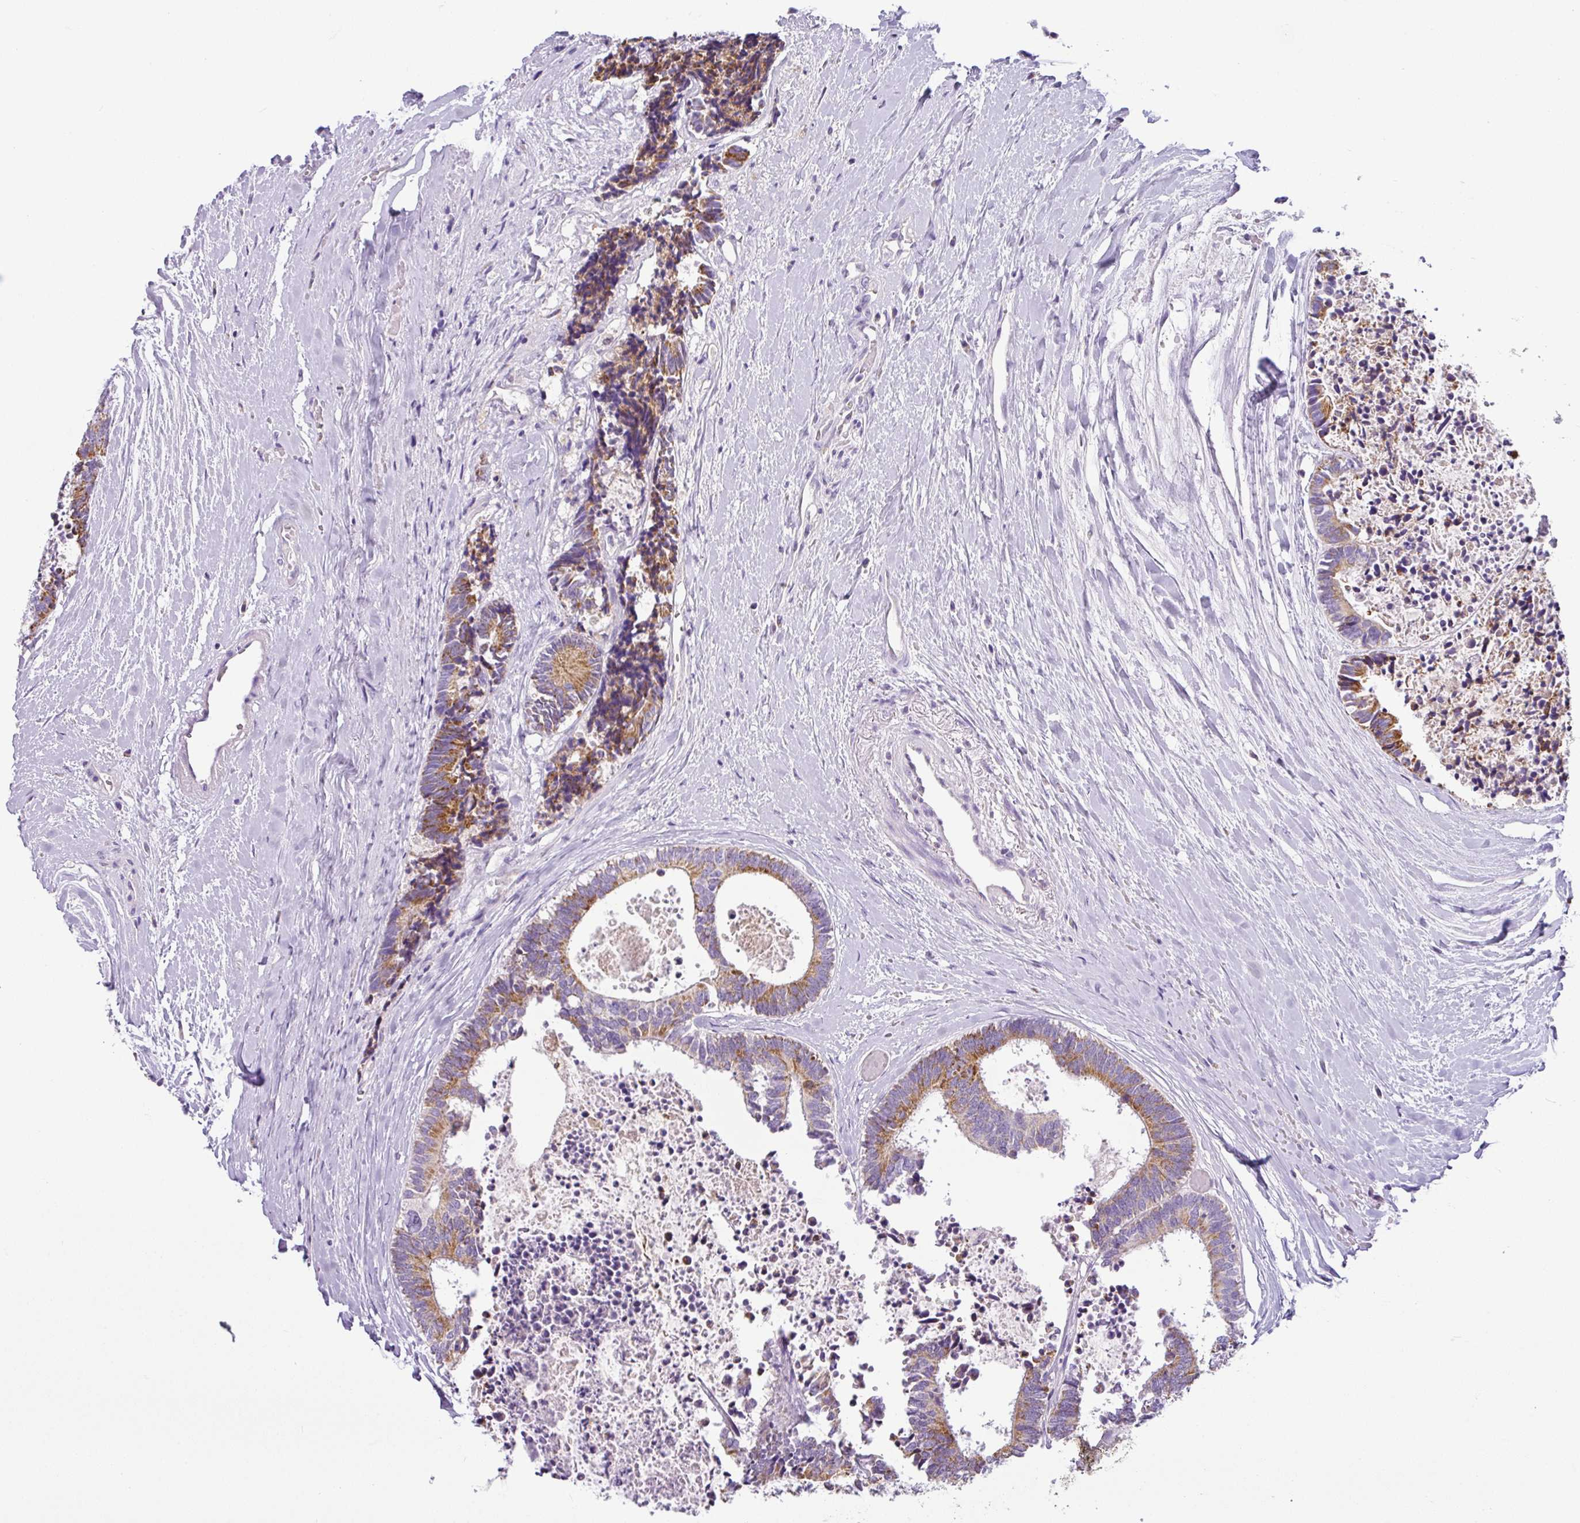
{"staining": {"intensity": "moderate", "quantity": ">75%", "location": "cytoplasmic/membranous"}, "tissue": "colorectal cancer", "cell_type": "Tumor cells", "image_type": "cancer", "snomed": [{"axis": "morphology", "description": "Adenocarcinoma, NOS"}, {"axis": "topography", "description": "Colon"}, {"axis": "topography", "description": "Rectum"}], "caption": "A high-resolution photomicrograph shows immunohistochemistry (IHC) staining of colorectal adenocarcinoma, which displays moderate cytoplasmic/membranous positivity in about >75% of tumor cells.", "gene": "HMCN2", "patient": {"sex": "male", "age": 57}}